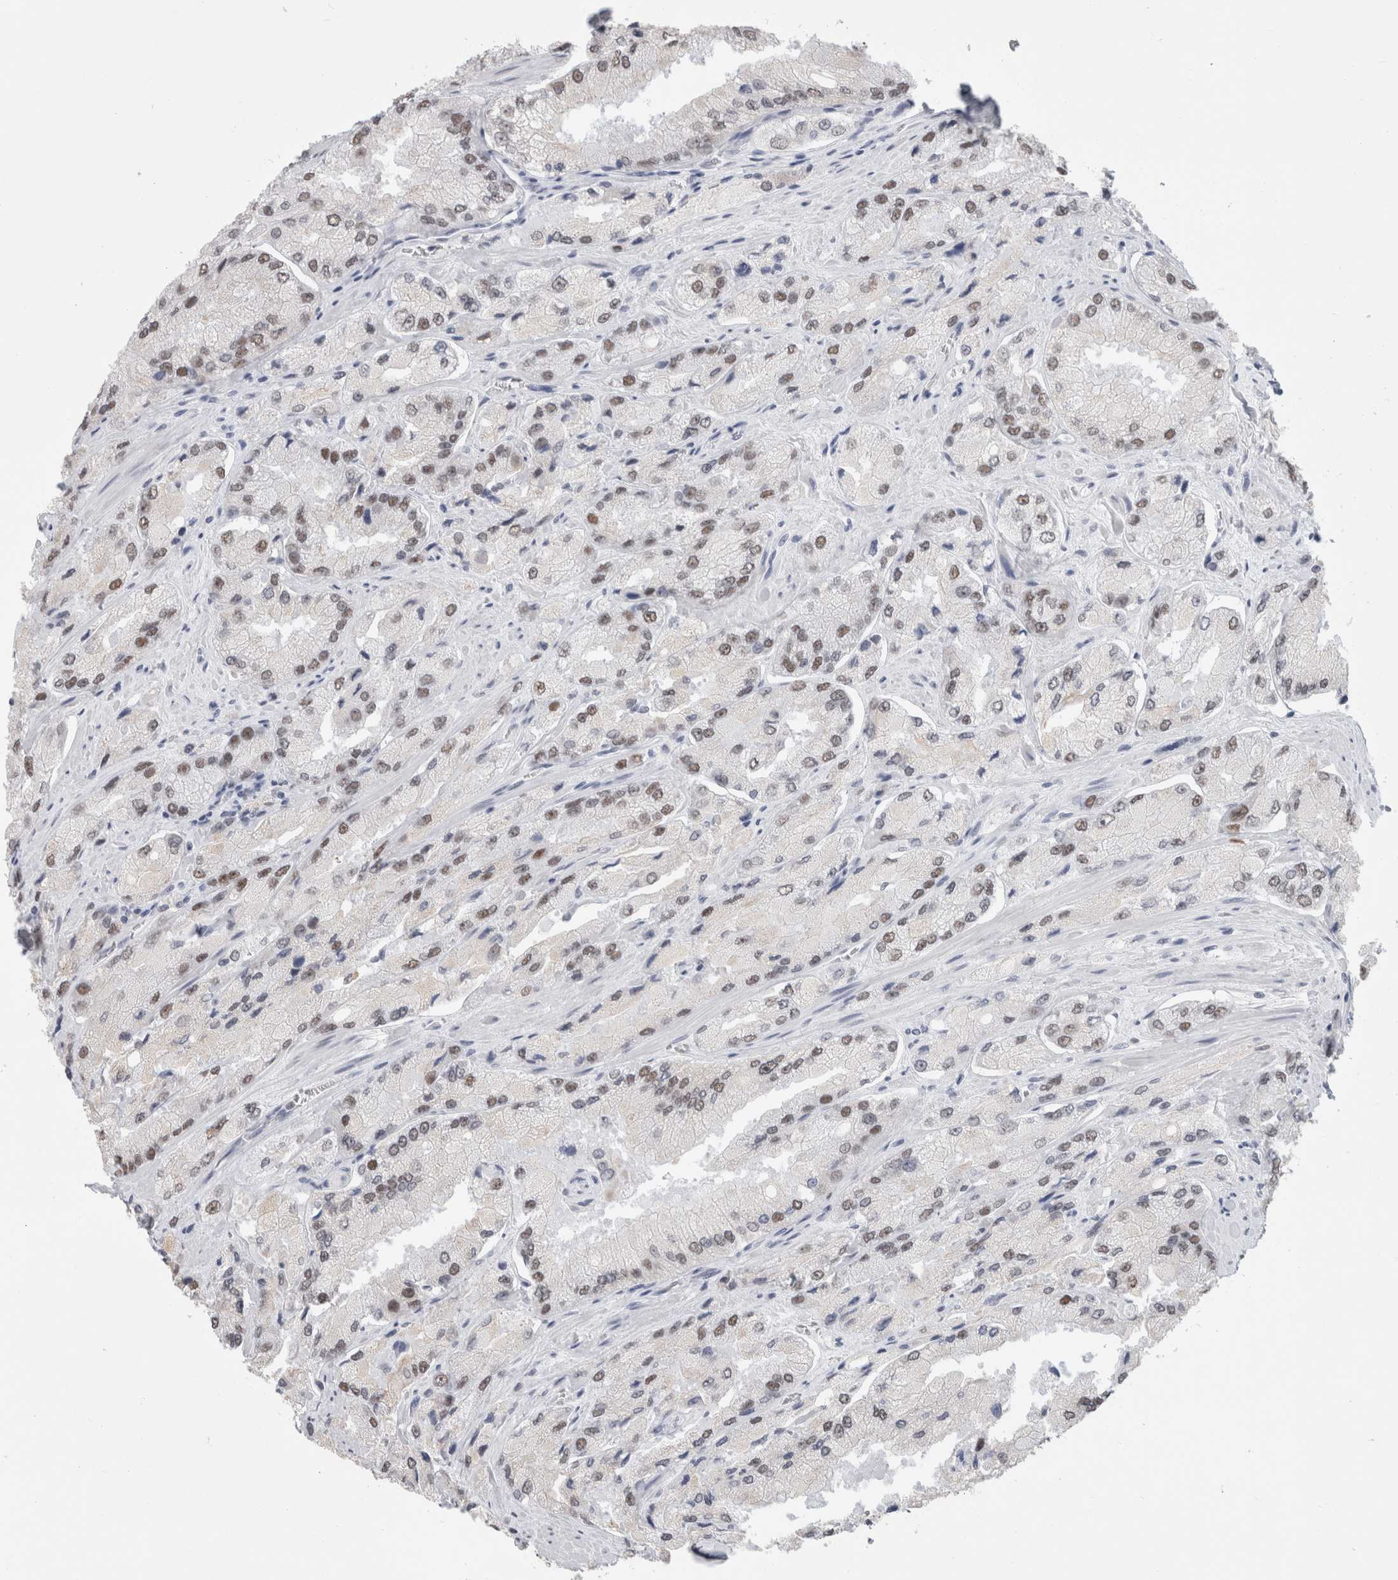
{"staining": {"intensity": "moderate", "quantity": ">75%", "location": "nuclear"}, "tissue": "prostate cancer", "cell_type": "Tumor cells", "image_type": "cancer", "snomed": [{"axis": "morphology", "description": "Adenocarcinoma, High grade"}, {"axis": "topography", "description": "Prostate"}], "caption": "Protein staining reveals moderate nuclear expression in about >75% of tumor cells in high-grade adenocarcinoma (prostate).", "gene": "SMARCC1", "patient": {"sex": "male", "age": 58}}